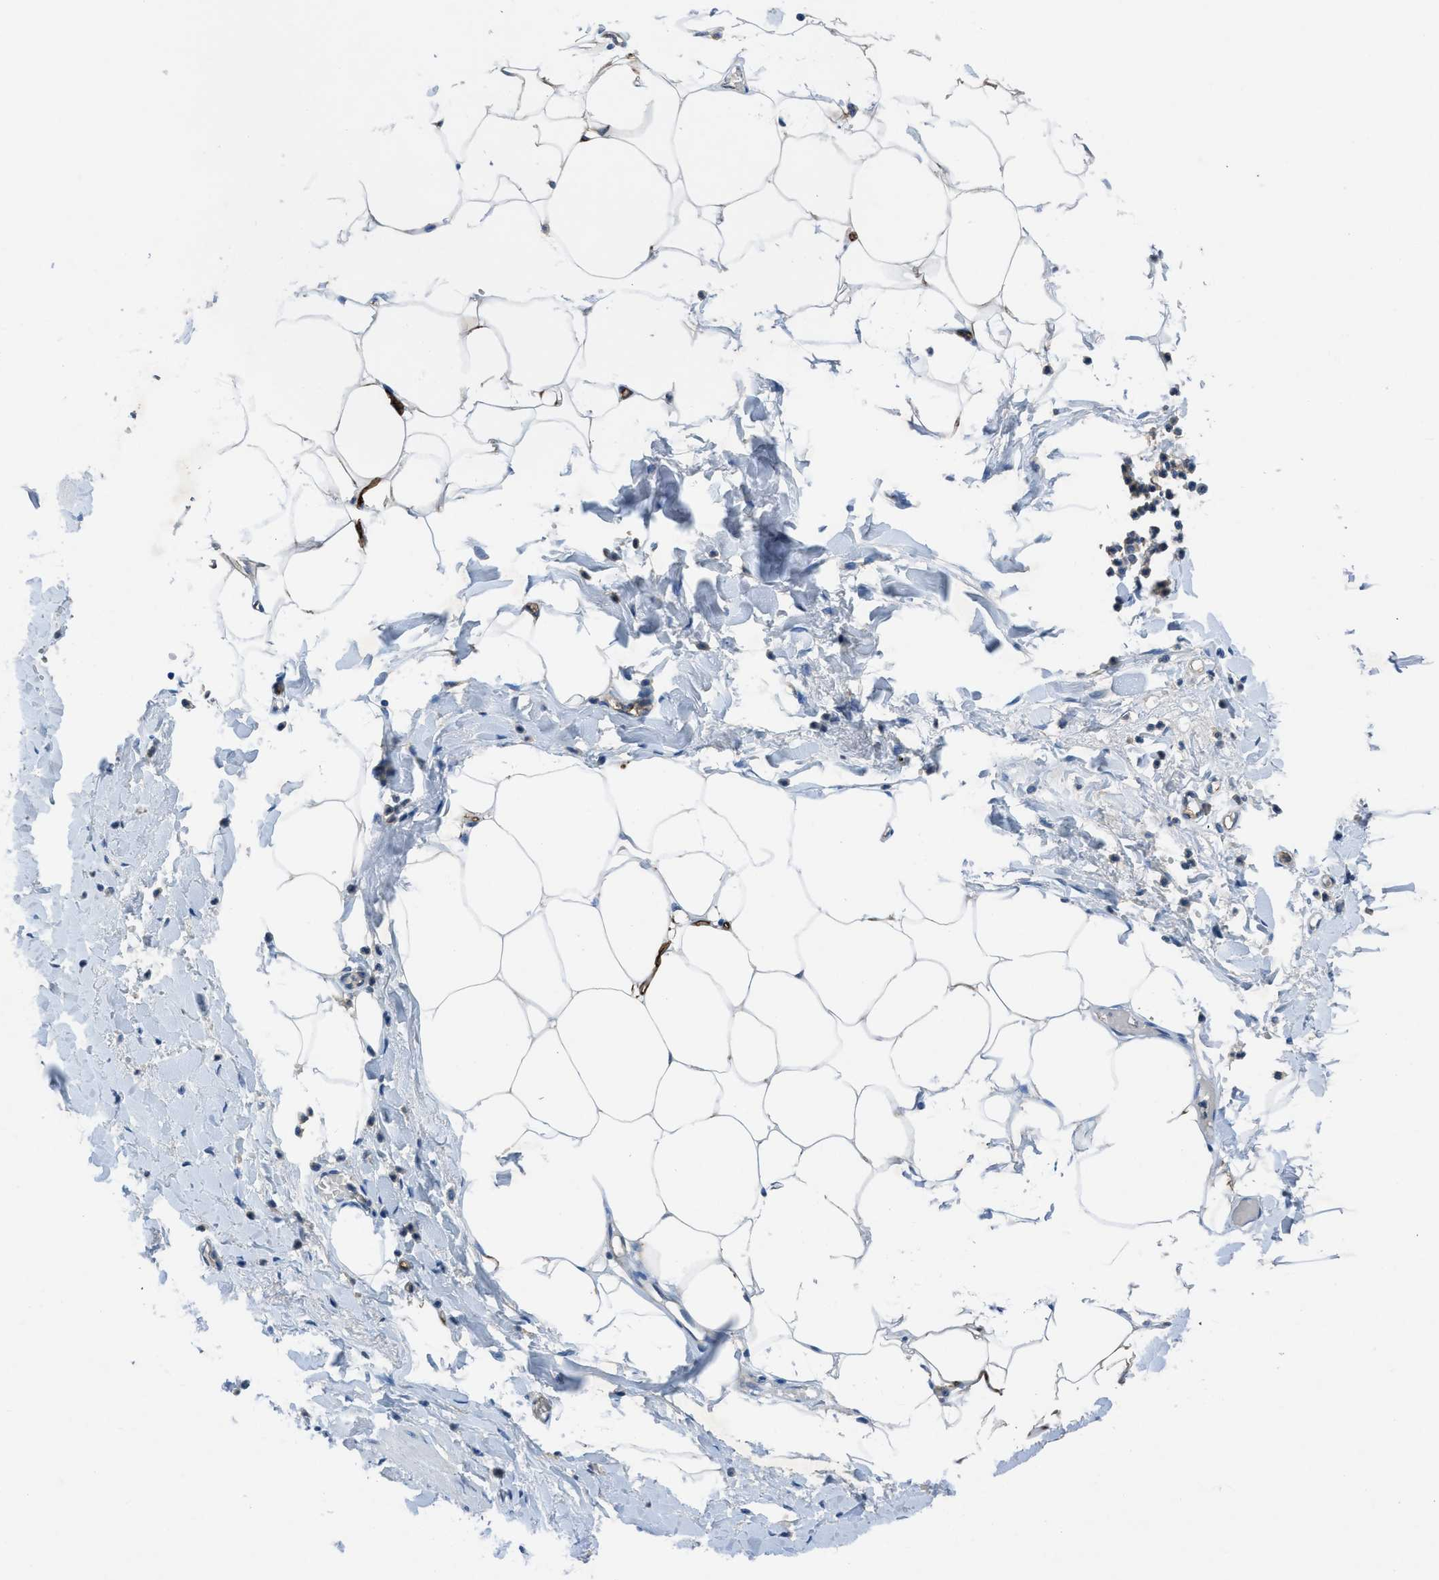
{"staining": {"intensity": "moderate", "quantity": "25%-75%", "location": "cytoplasmic/membranous"}, "tissue": "adipose tissue", "cell_type": "Adipocytes", "image_type": "normal", "snomed": [{"axis": "morphology", "description": "Normal tissue, NOS"}, {"axis": "topography", "description": "Soft tissue"}, {"axis": "topography", "description": "Vascular tissue"}], "caption": "Protein analysis of normal adipose tissue reveals moderate cytoplasmic/membranous expression in about 25%-75% of adipocytes. (brown staining indicates protein expression, while blue staining denotes nuclei).", "gene": "PGR", "patient": {"sex": "female", "age": 35}}